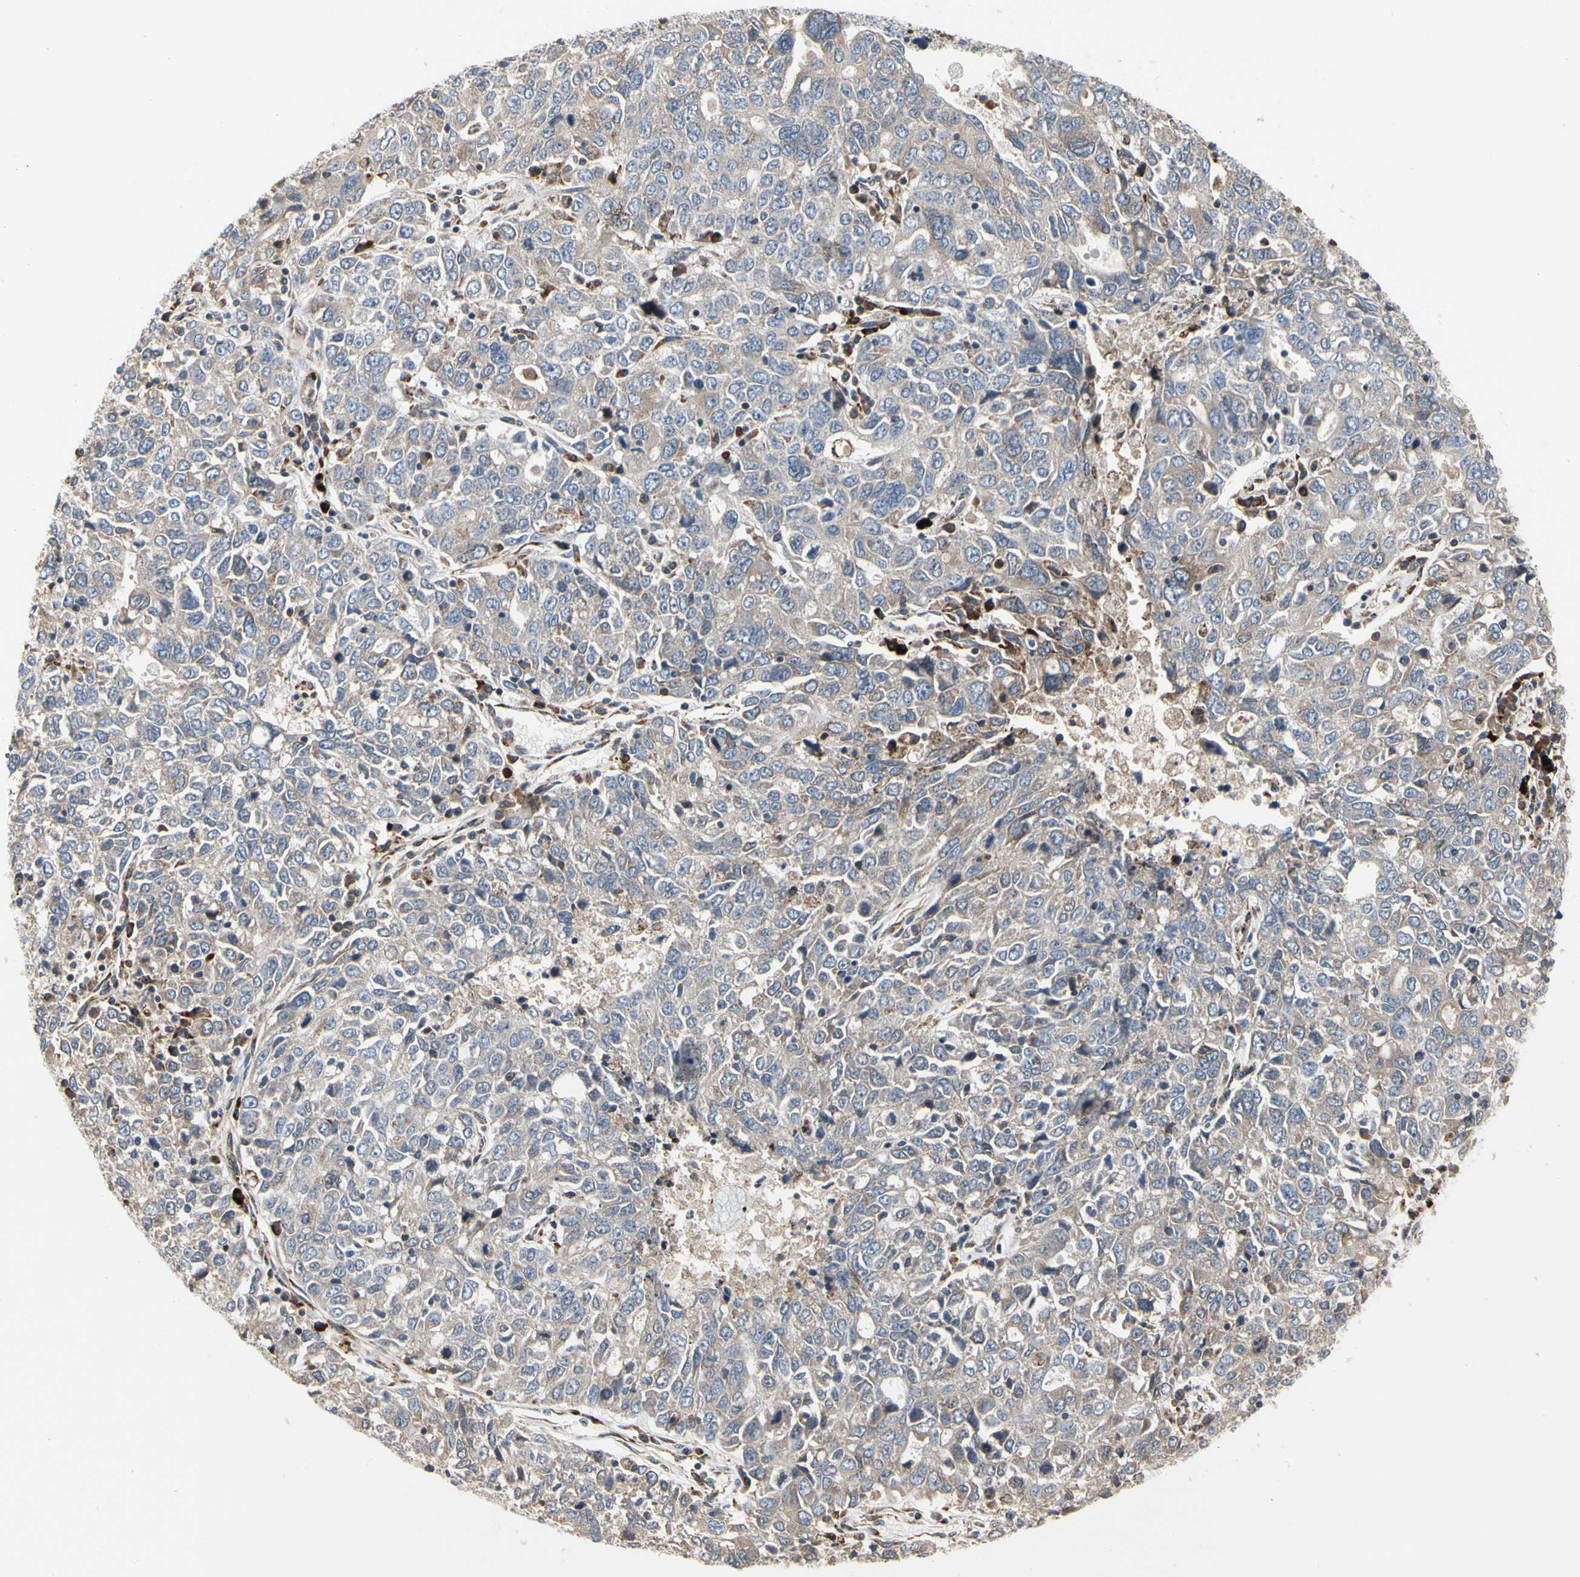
{"staining": {"intensity": "weak", "quantity": "25%-75%", "location": "cytoplasmic/membranous"}, "tissue": "ovarian cancer", "cell_type": "Tumor cells", "image_type": "cancer", "snomed": [{"axis": "morphology", "description": "Carcinoma, endometroid"}, {"axis": "topography", "description": "Ovary"}], "caption": "This micrograph displays endometroid carcinoma (ovarian) stained with immunohistochemistry to label a protein in brown. The cytoplasmic/membranous of tumor cells show weak positivity for the protein. Nuclei are counter-stained blue.", "gene": "MMEL1", "patient": {"sex": "female", "age": 62}}